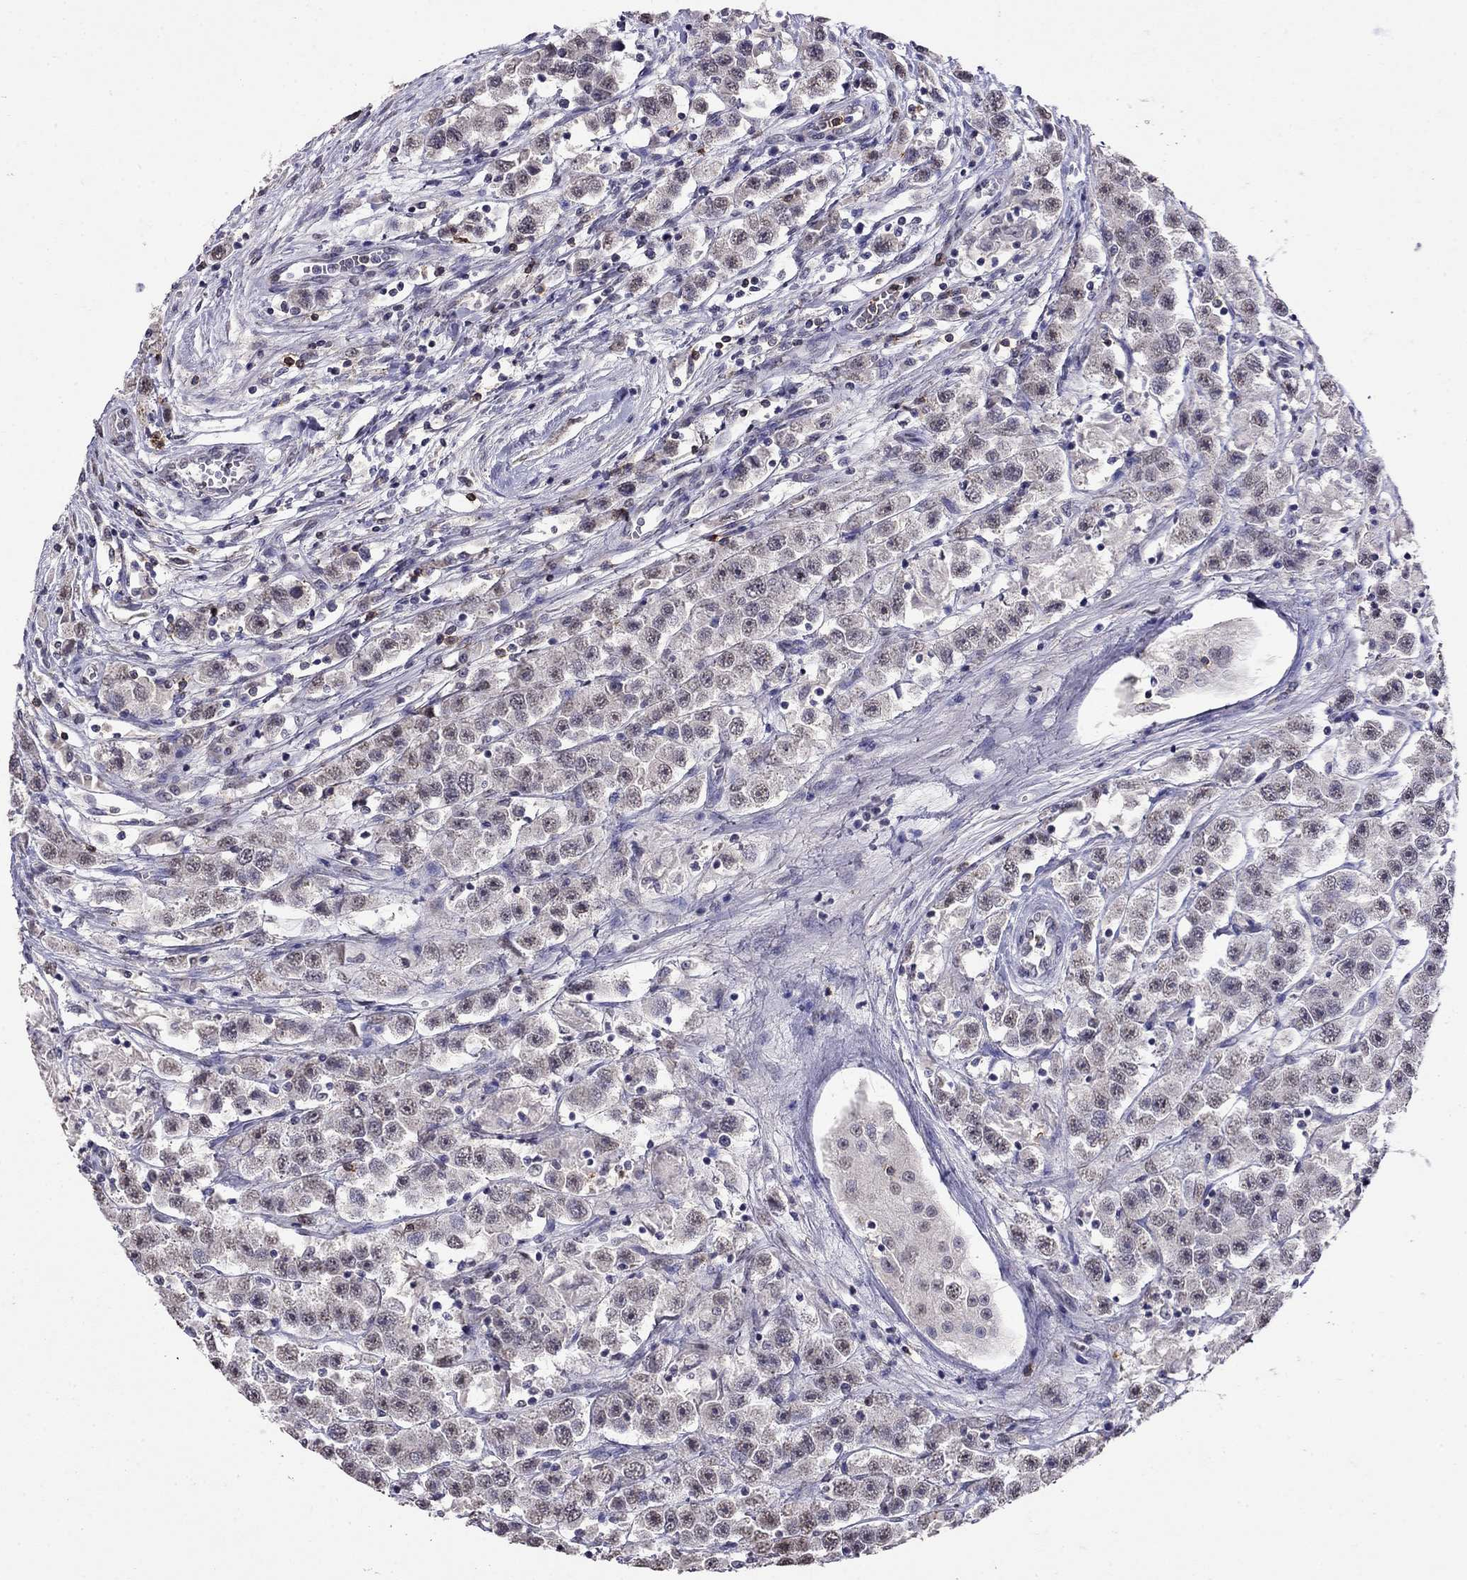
{"staining": {"intensity": "negative", "quantity": "none", "location": "none"}, "tissue": "testis cancer", "cell_type": "Tumor cells", "image_type": "cancer", "snomed": [{"axis": "morphology", "description": "Seminoma, NOS"}, {"axis": "topography", "description": "Testis"}], "caption": "A high-resolution photomicrograph shows immunohistochemistry staining of testis seminoma, which demonstrates no significant expression in tumor cells.", "gene": "CD8B", "patient": {"sex": "male", "age": 45}}